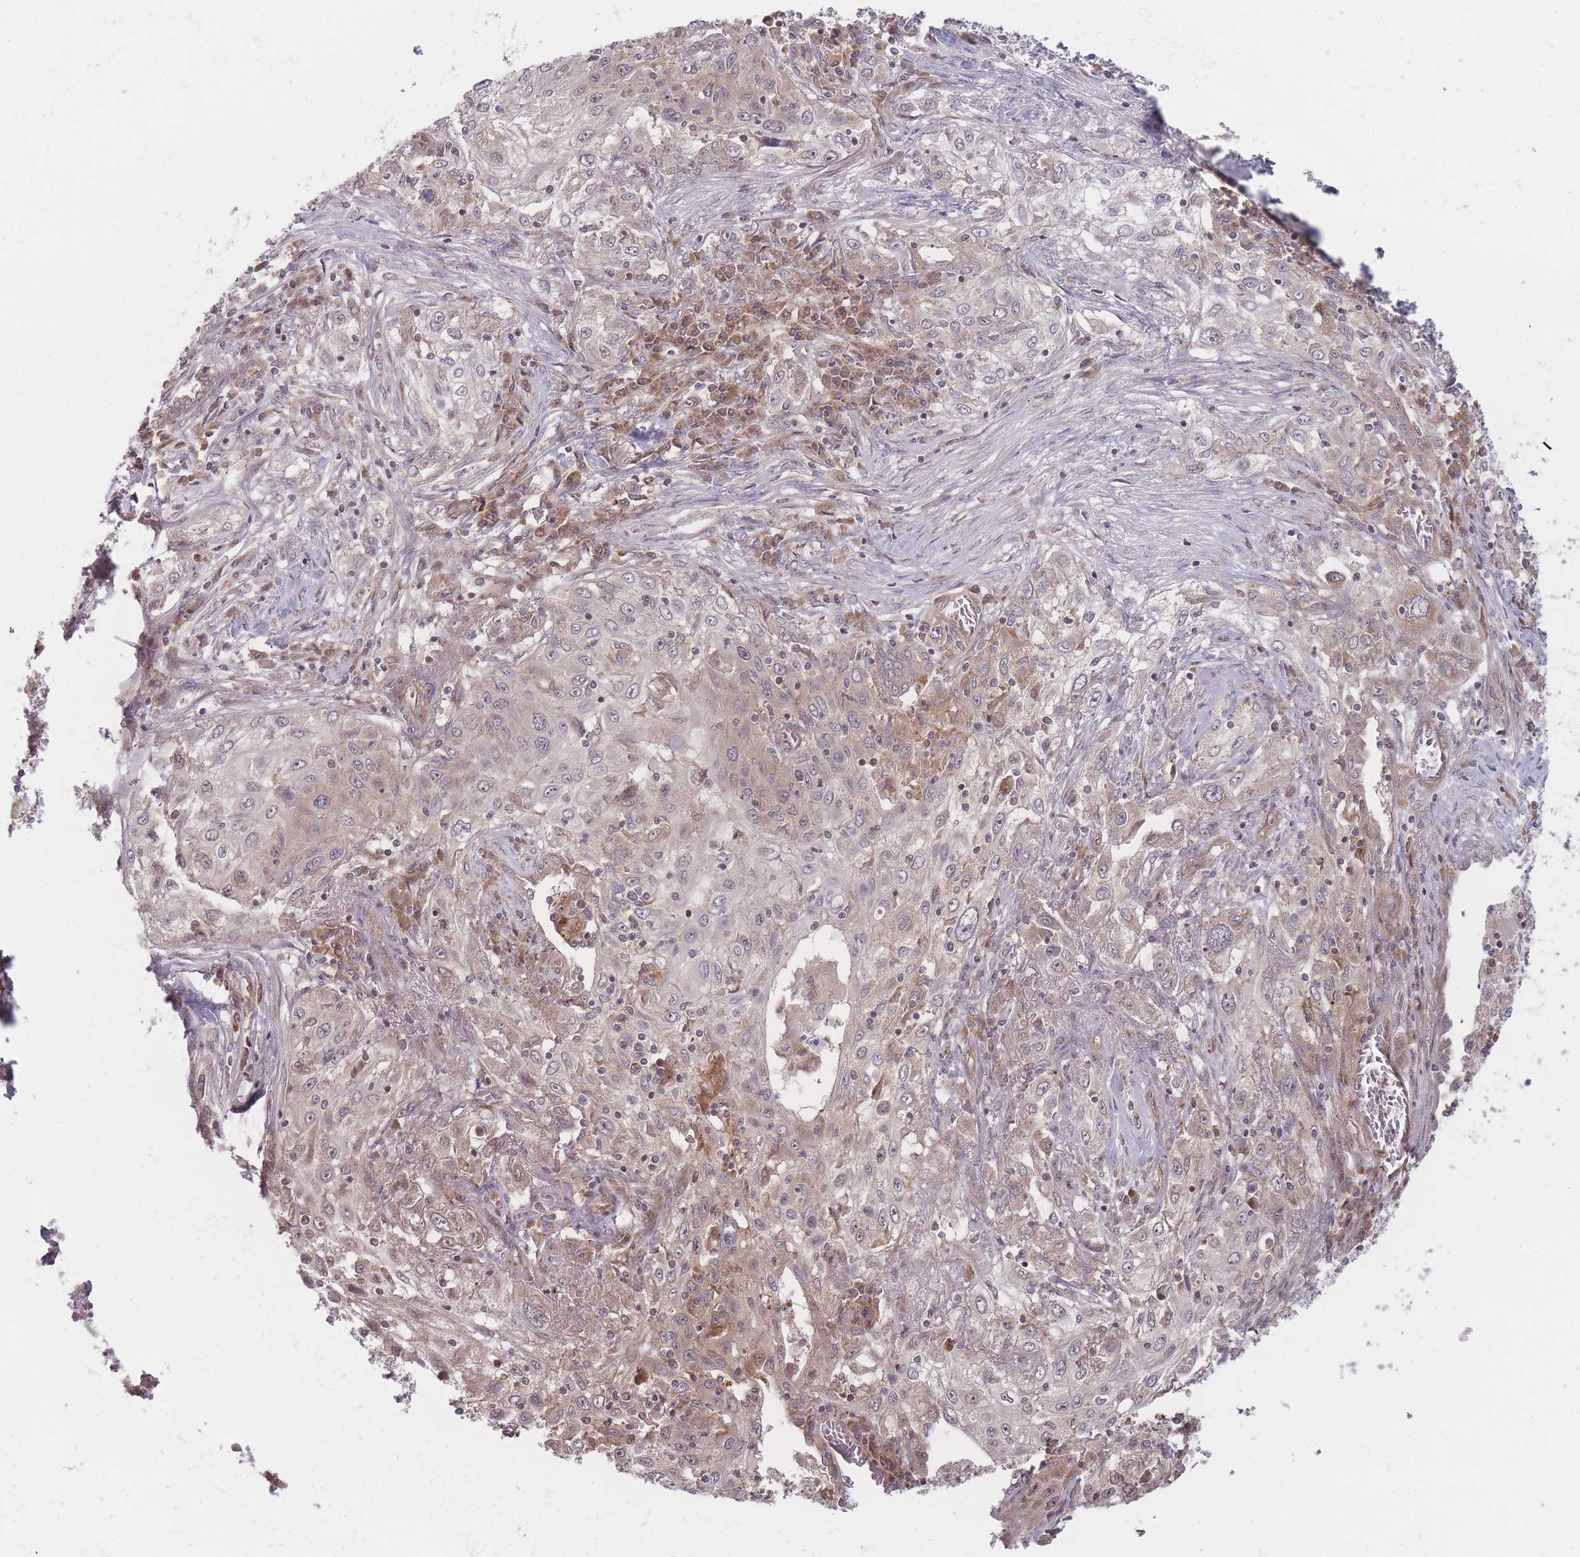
{"staining": {"intensity": "weak", "quantity": "25%-75%", "location": "cytoplasmic/membranous"}, "tissue": "lung cancer", "cell_type": "Tumor cells", "image_type": "cancer", "snomed": [{"axis": "morphology", "description": "Squamous cell carcinoma, NOS"}, {"axis": "topography", "description": "Lung"}], "caption": "DAB (3,3'-diaminobenzidine) immunohistochemical staining of human lung cancer demonstrates weak cytoplasmic/membranous protein staining in approximately 25%-75% of tumor cells.", "gene": "RPS18", "patient": {"sex": "female", "age": 69}}